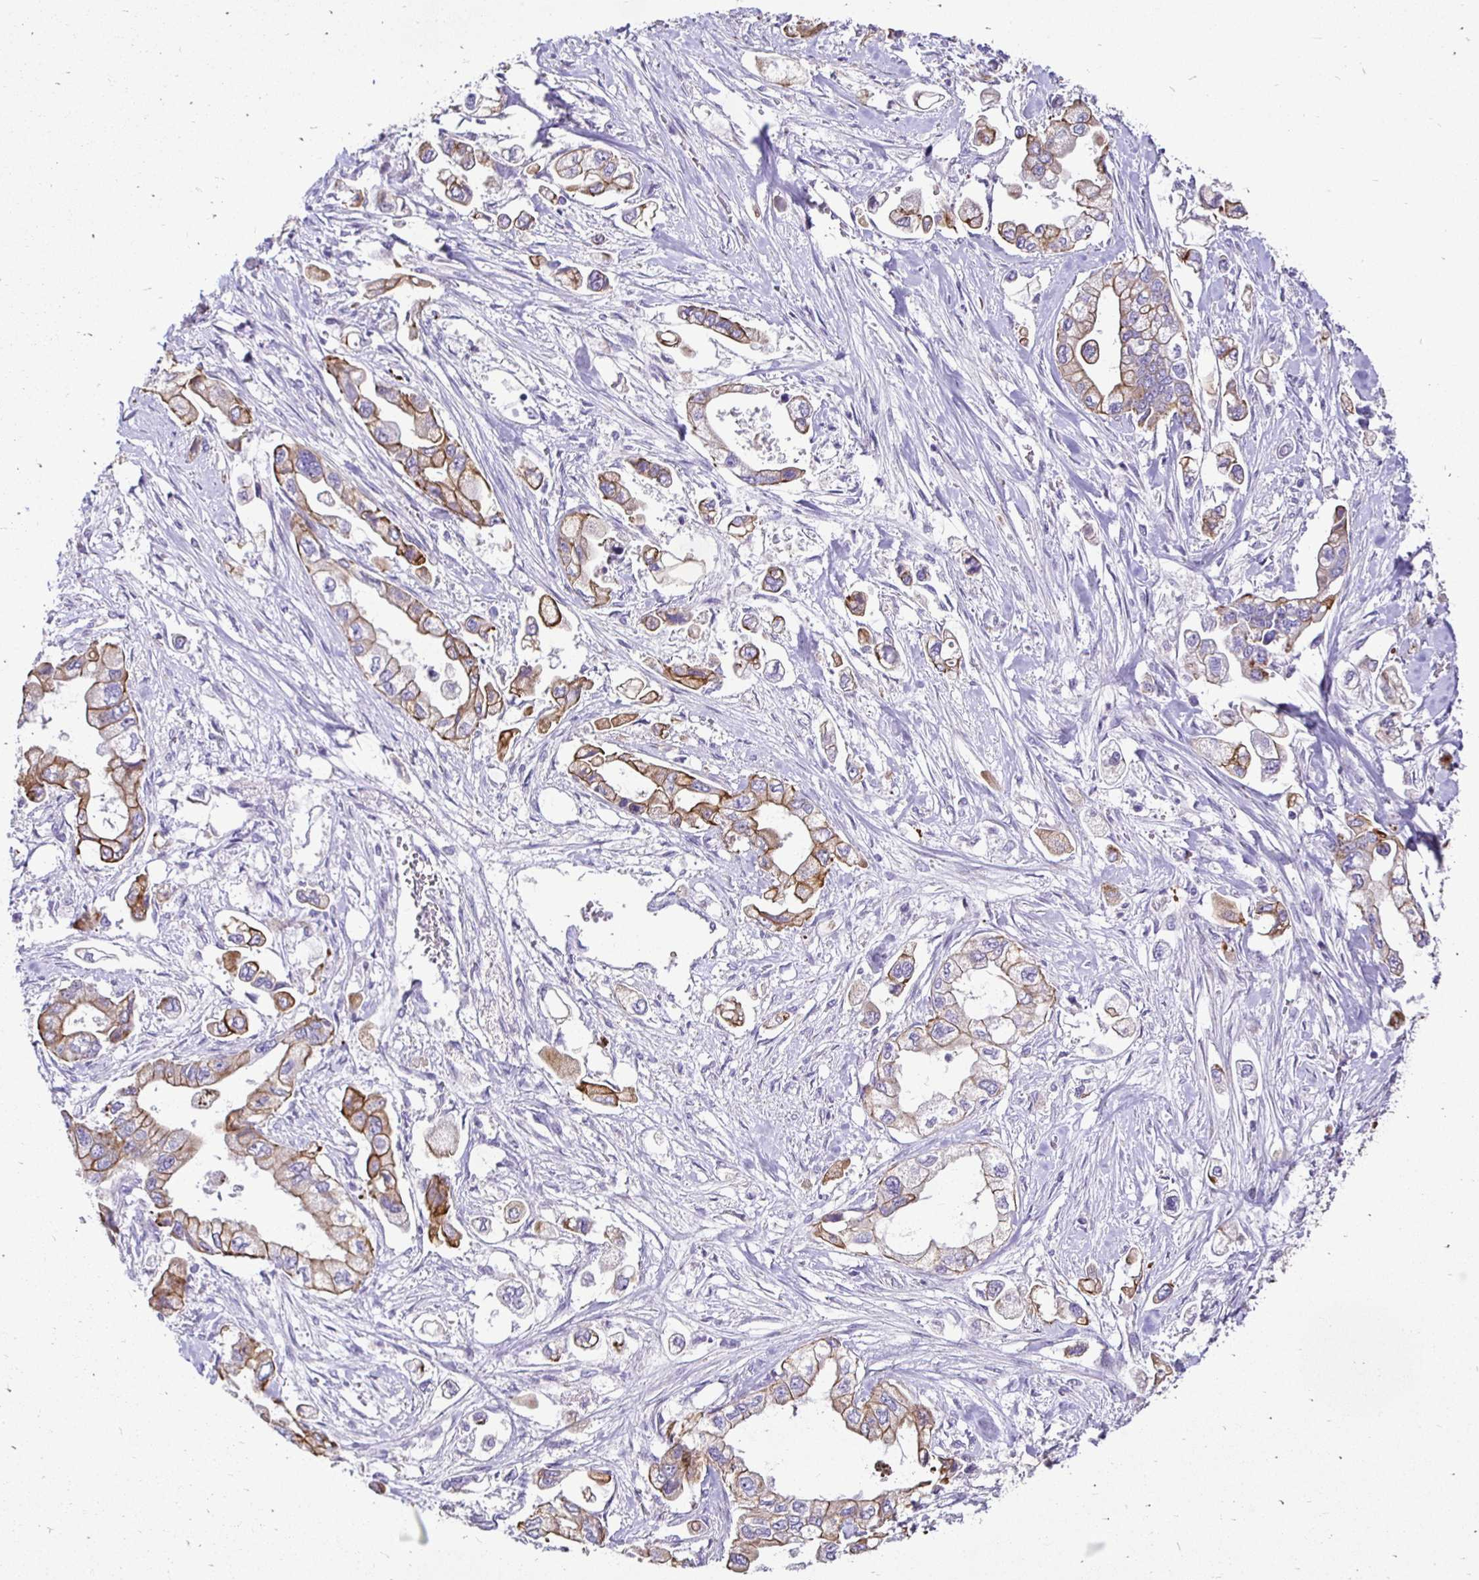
{"staining": {"intensity": "moderate", "quantity": "25%-75%", "location": "cytoplasmic/membranous"}, "tissue": "stomach cancer", "cell_type": "Tumor cells", "image_type": "cancer", "snomed": [{"axis": "morphology", "description": "Adenocarcinoma, NOS"}, {"axis": "topography", "description": "Stomach"}], "caption": "Immunohistochemical staining of stomach cancer (adenocarcinoma) reveals medium levels of moderate cytoplasmic/membranous protein expression in about 25%-75% of tumor cells. The staining was performed using DAB to visualize the protein expression in brown, while the nuclei were stained in blue with hematoxylin (Magnification: 20x).", "gene": "TAF1D", "patient": {"sex": "male", "age": 62}}